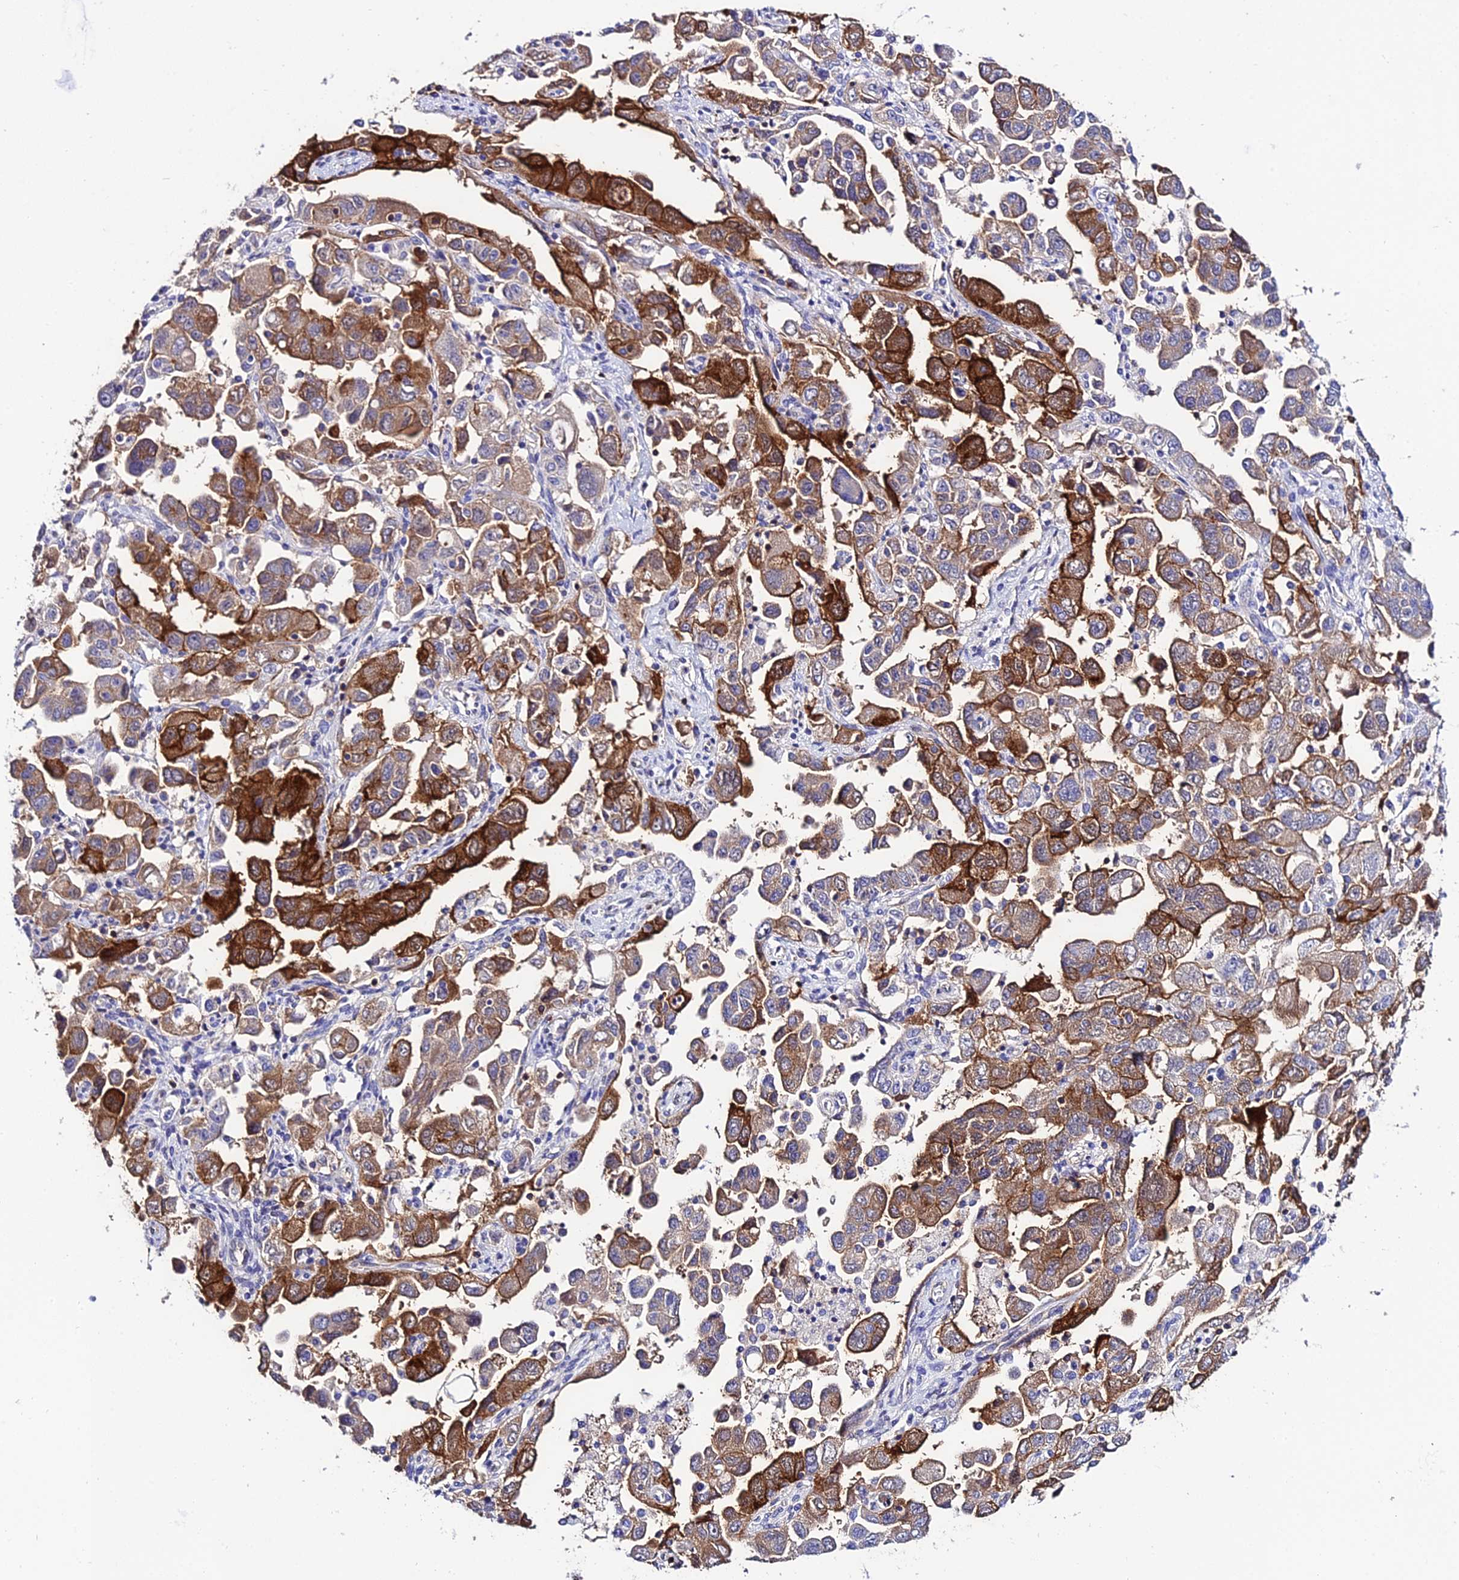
{"staining": {"intensity": "strong", "quantity": ">75%", "location": "cytoplasmic/membranous"}, "tissue": "ovarian cancer", "cell_type": "Tumor cells", "image_type": "cancer", "snomed": [{"axis": "morphology", "description": "Carcinoma, NOS"}, {"axis": "morphology", "description": "Cystadenocarcinoma, serous, NOS"}, {"axis": "topography", "description": "Ovary"}], "caption": "Protein staining demonstrates strong cytoplasmic/membranous expression in approximately >75% of tumor cells in ovarian cancer.", "gene": "S100A16", "patient": {"sex": "female", "age": 69}}